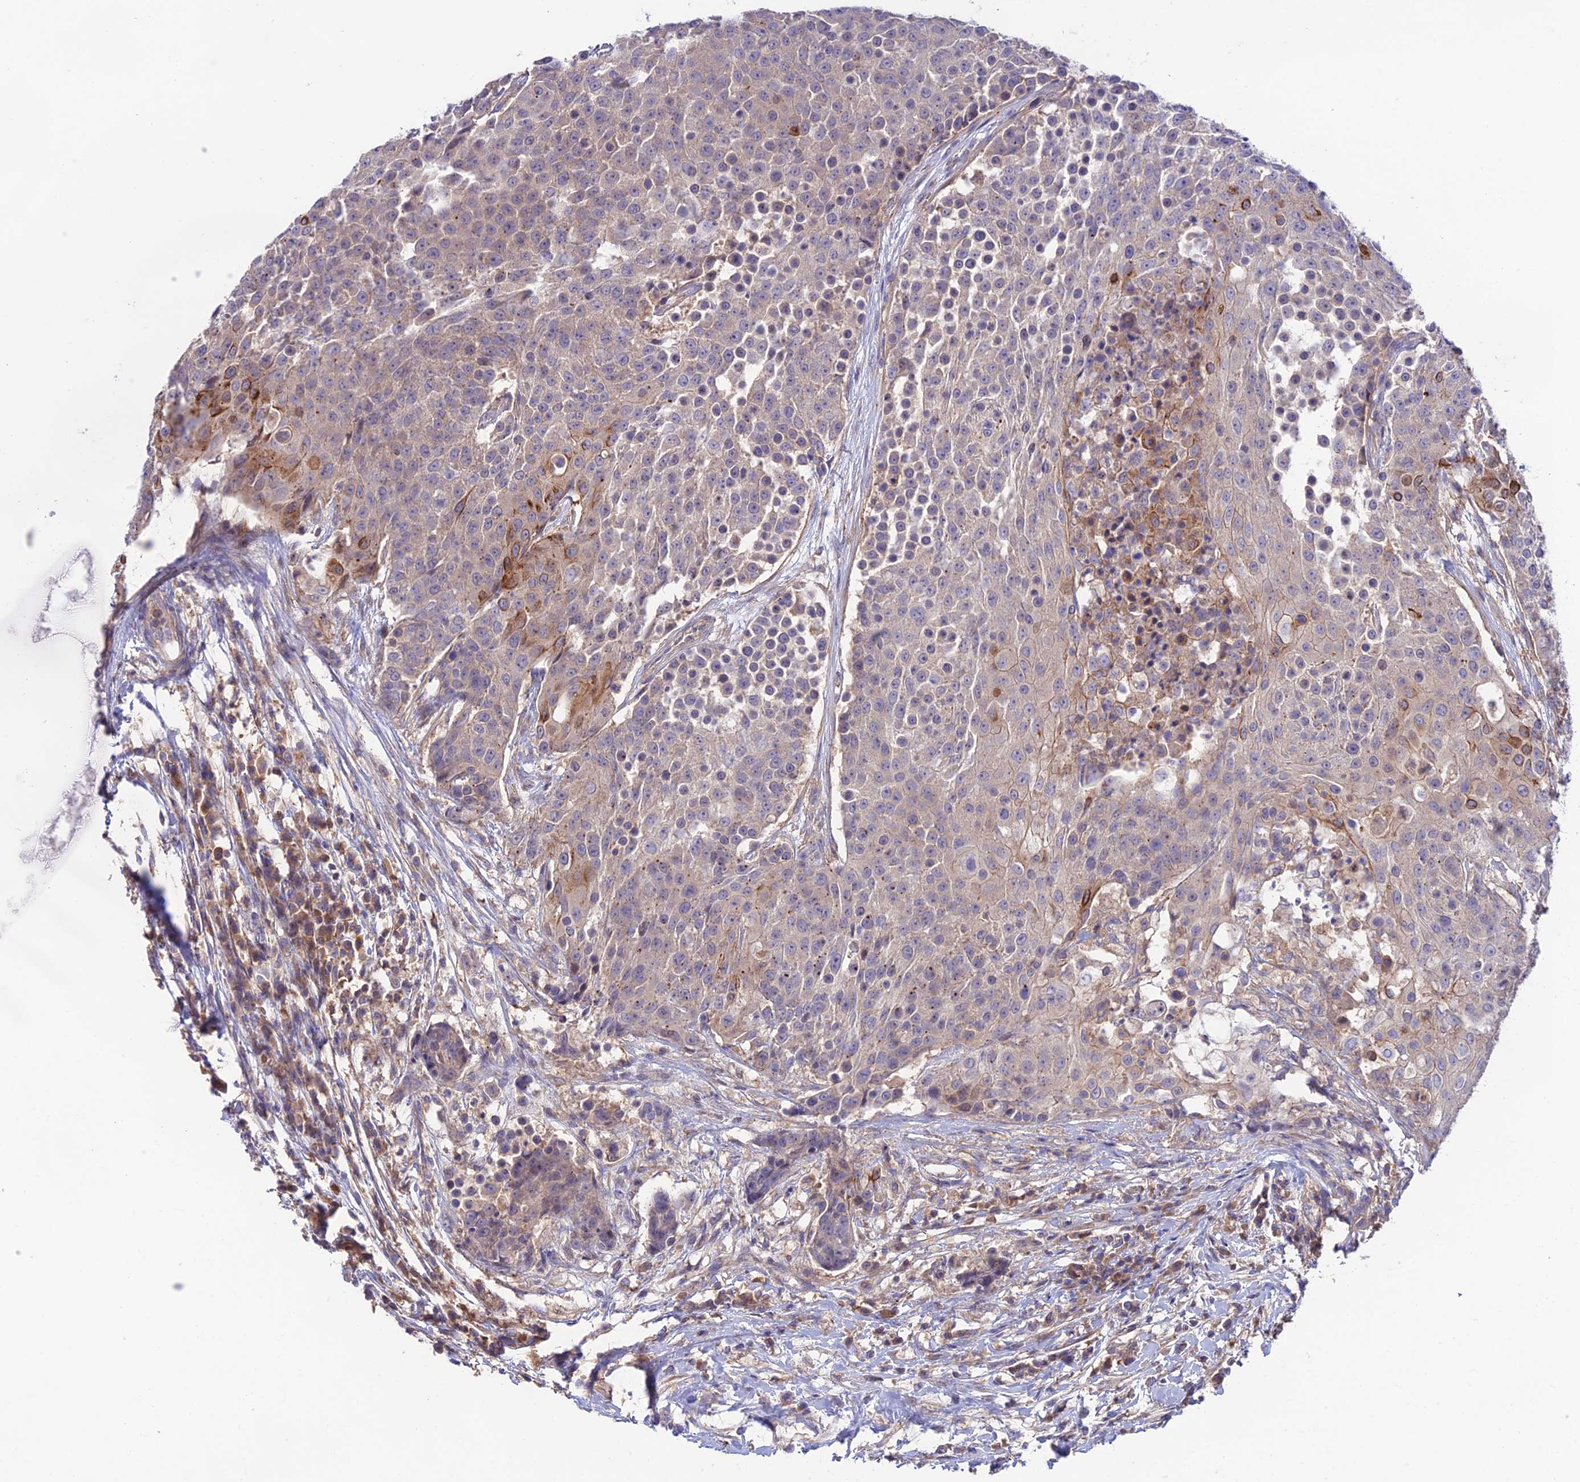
{"staining": {"intensity": "strong", "quantity": "<25%", "location": "cytoplasmic/membranous"}, "tissue": "urothelial cancer", "cell_type": "Tumor cells", "image_type": "cancer", "snomed": [{"axis": "morphology", "description": "Urothelial carcinoma, High grade"}, {"axis": "topography", "description": "Urinary bladder"}], "caption": "High-grade urothelial carcinoma tissue demonstrates strong cytoplasmic/membranous staining in approximately <25% of tumor cells, visualized by immunohistochemistry. The protein of interest is shown in brown color, while the nuclei are stained blue.", "gene": "BRME1", "patient": {"sex": "female", "age": 63}}